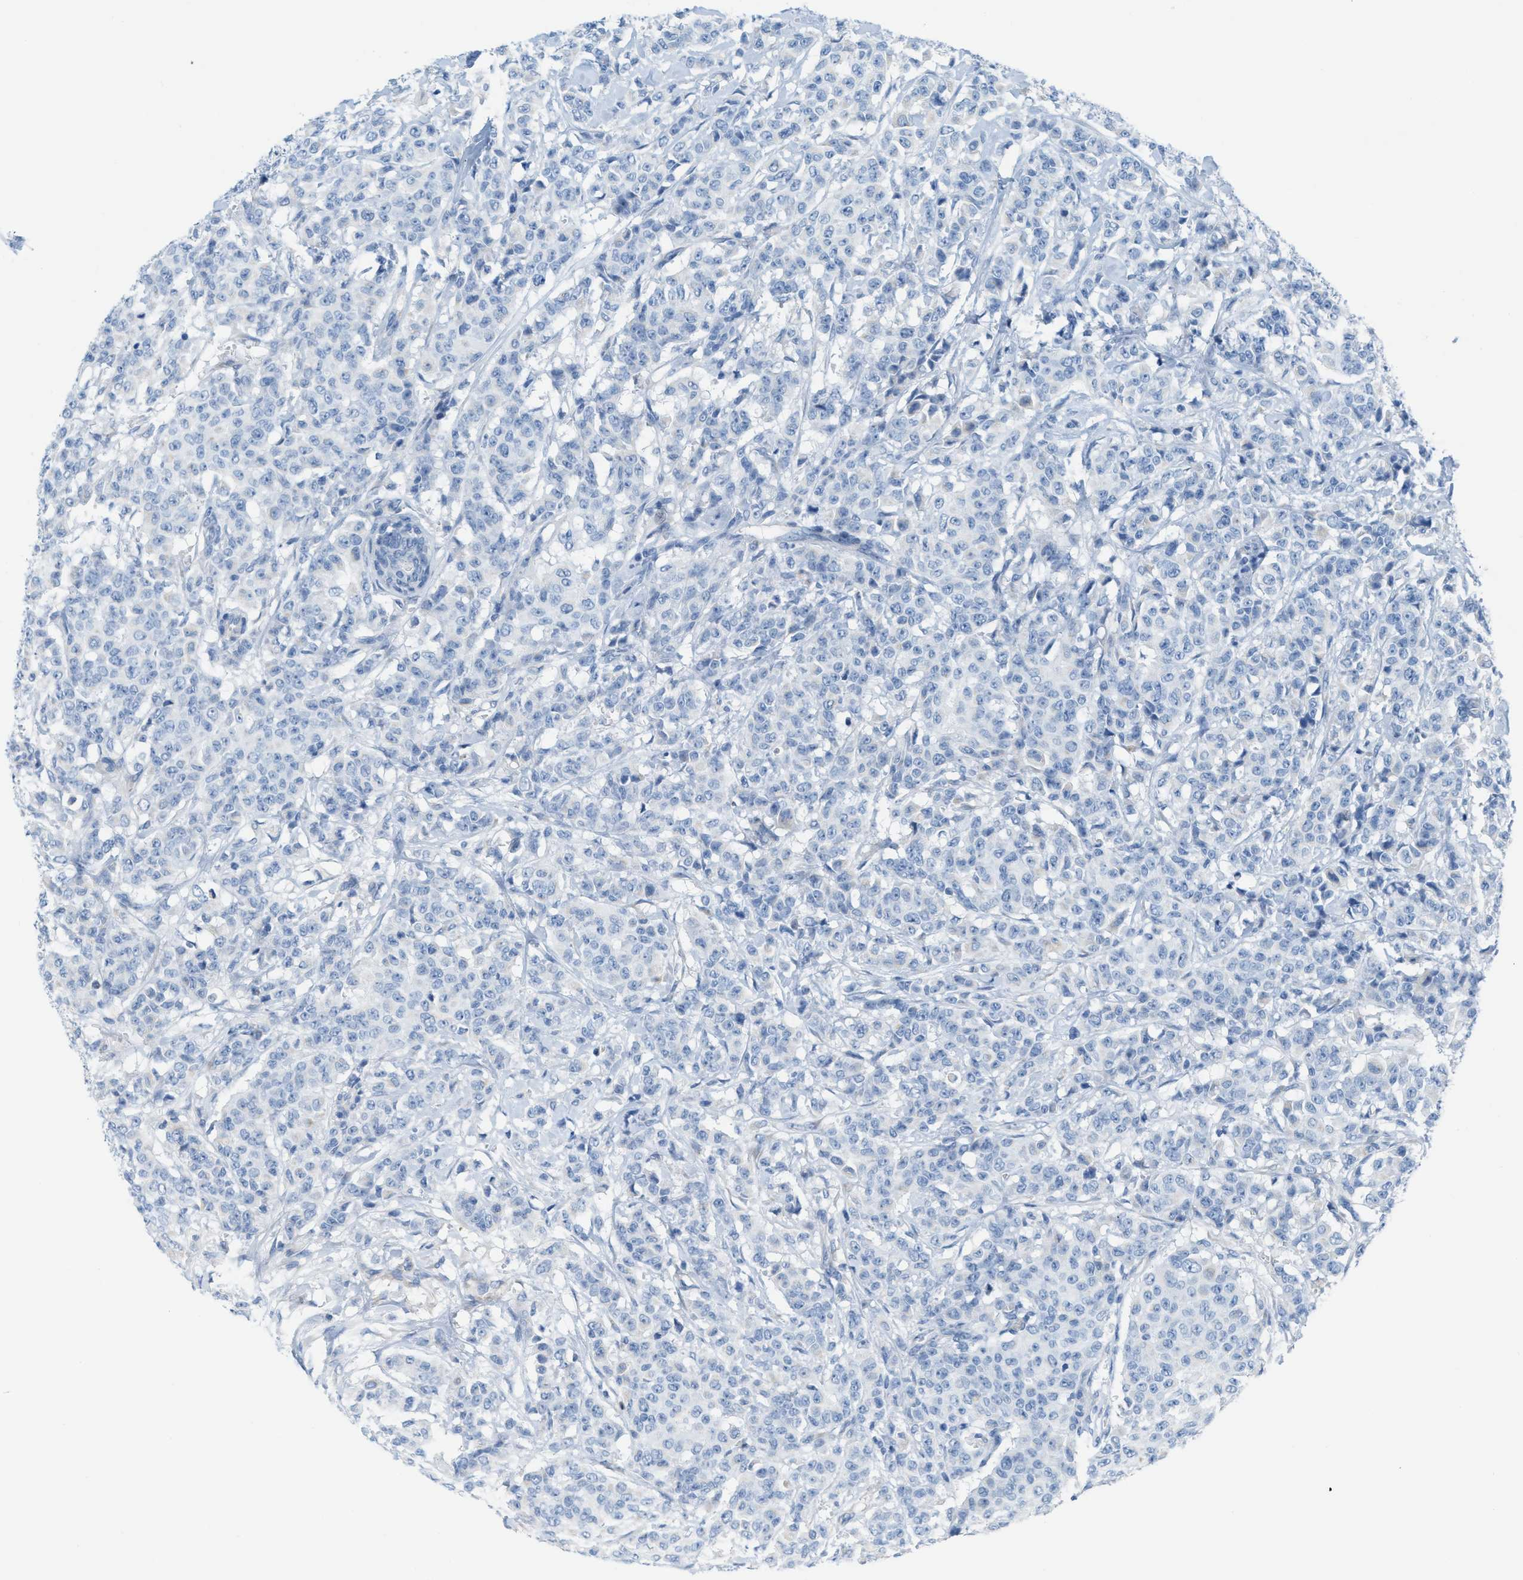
{"staining": {"intensity": "negative", "quantity": "none", "location": "none"}, "tissue": "breast cancer", "cell_type": "Tumor cells", "image_type": "cancer", "snomed": [{"axis": "morphology", "description": "Normal tissue, NOS"}, {"axis": "morphology", "description": "Duct carcinoma"}, {"axis": "topography", "description": "Breast"}], "caption": "This is an IHC image of human breast cancer (invasive ductal carcinoma). There is no positivity in tumor cells.", "gene": "ASGR1", "patient": {"sex": "female", "age": 40}}